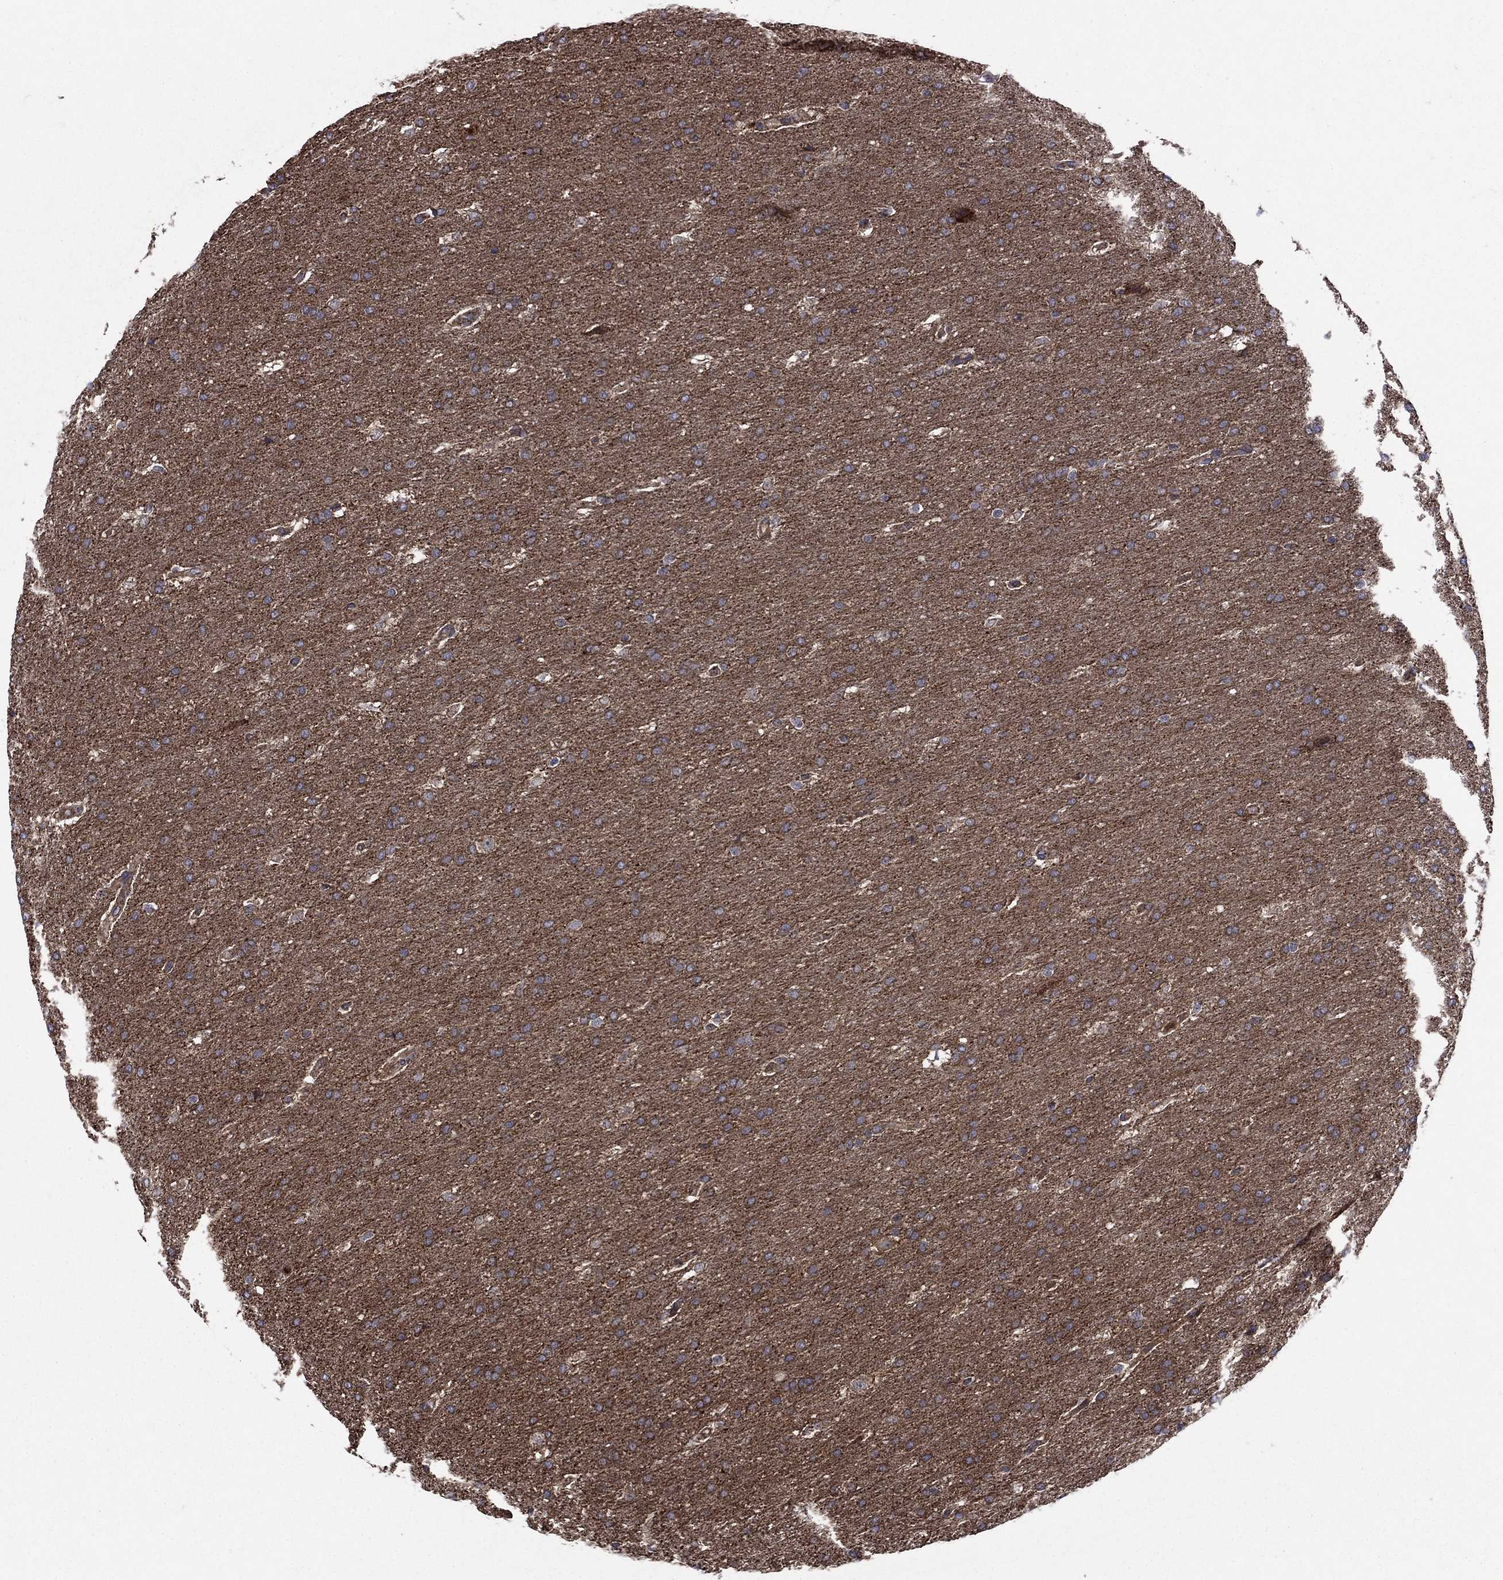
{"staining": {"intensity": "moderate", "quantity": ">75%", "location": "cytoplasmic/membranous"}, "tissue": "glioma", "cell_type": "Tumor cells", "image_type": "cancer", "snomed": [{"axis": "morphology", "description": "Glioma, malignant, Low grade"}, {"axis": "topography", "description": "Brain"}], "caption": "The histopathology image demonstrates staining of glioma, revealing moderate cytoplasmic/membranous protein staining (brown color) within tumor cells. (DAB (3,3'-diaminobenzidine) IHC, brown staining for protein, blue staining for nuclei).", "gene": "RNF19B", "patient": {"sex": "female", "age": 37}}